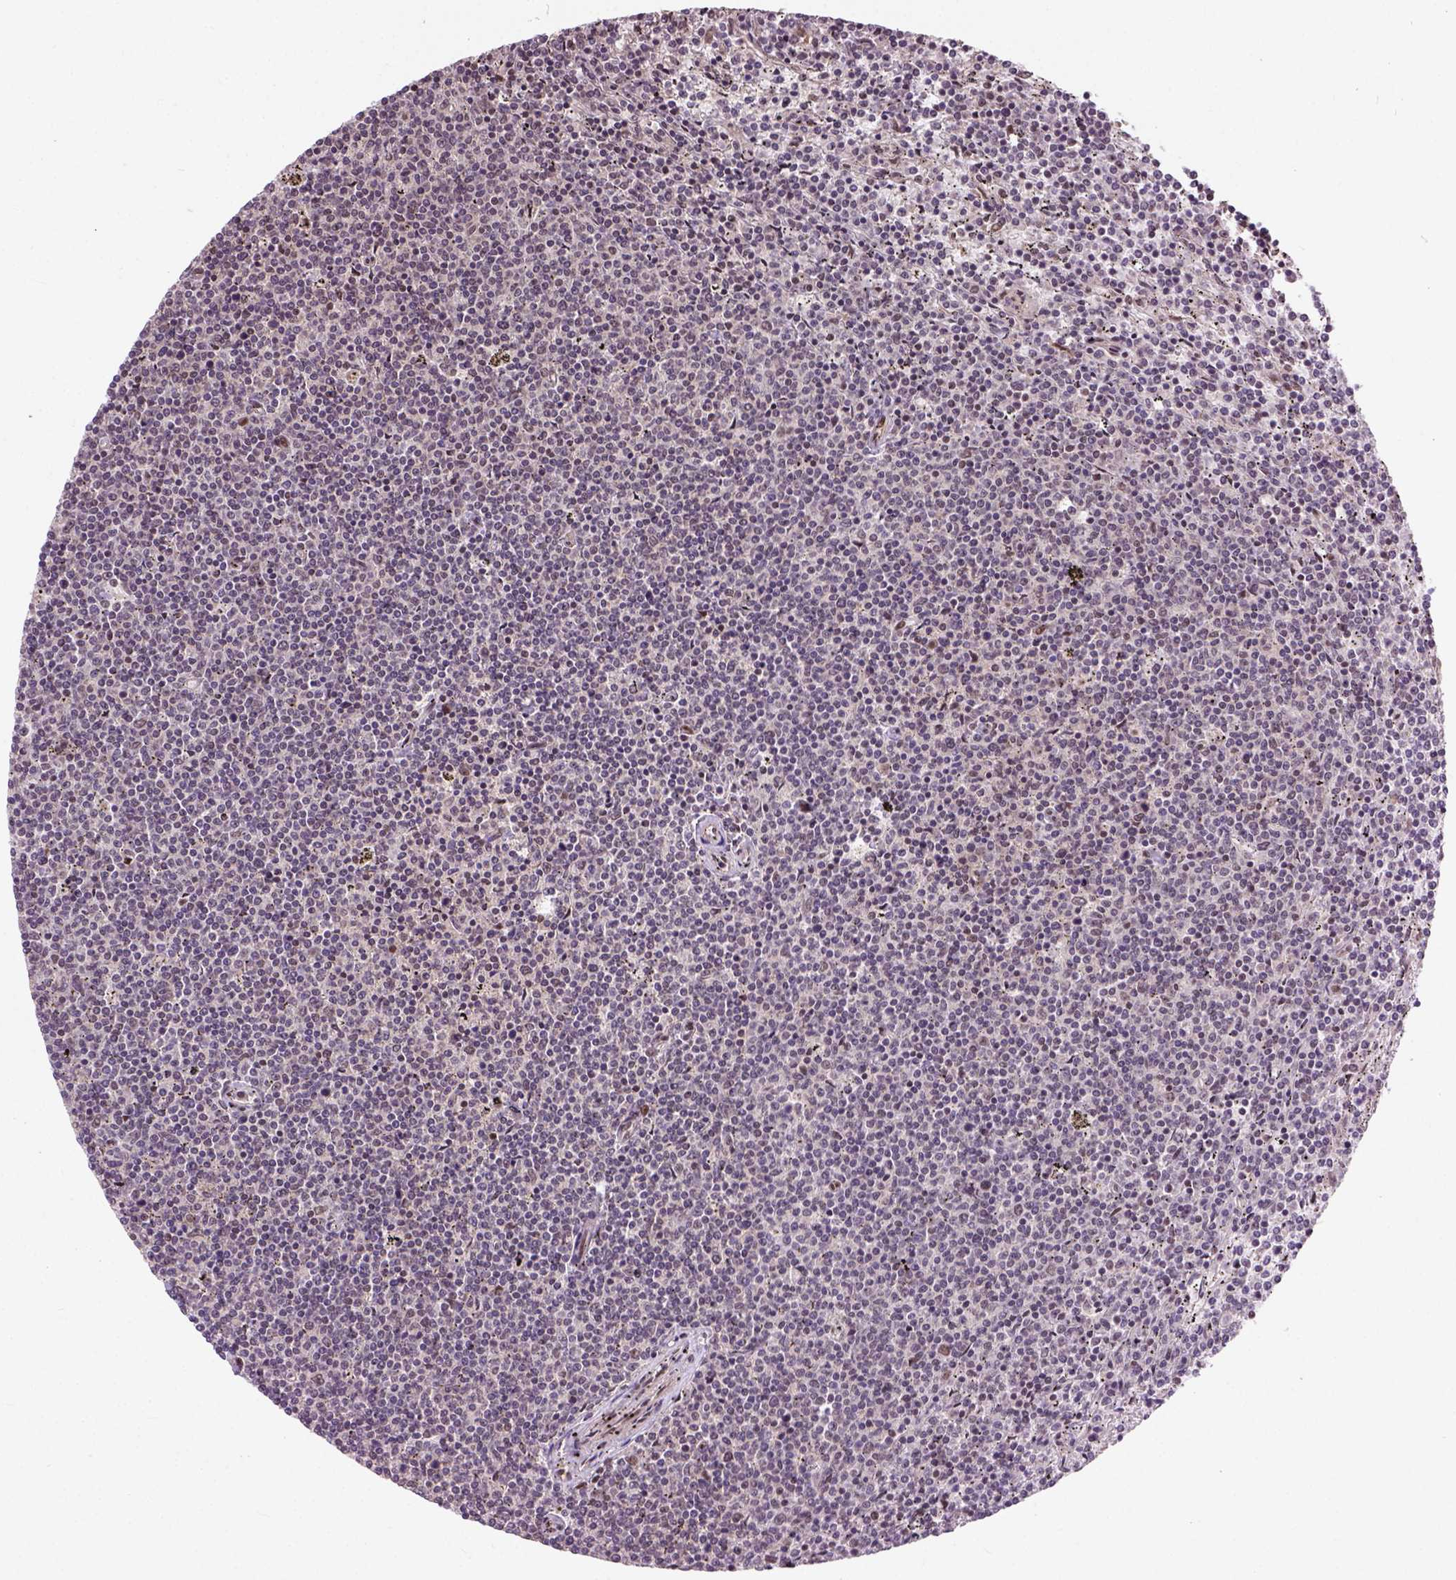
{"staining": {"intensity": "weak", "quantity": "<25%", "location": "nuclear"}, "tissue": "lymphoma", "cell_type": "Tumor cells", "image_type": "cancer", "snomed": [{"axis": "morphology", "description": "Malignant lymphoma, non-Hodgkin's type, Low grade"}, {"axis": "topography", "description": "Spleen"}], "caption": "This is an immunohistochemistry (IHC) image of lymphoma. There is no positivity in tumor cells.", "gene": "ZNF630", "patient": {"sex": "female", "age": 50}}